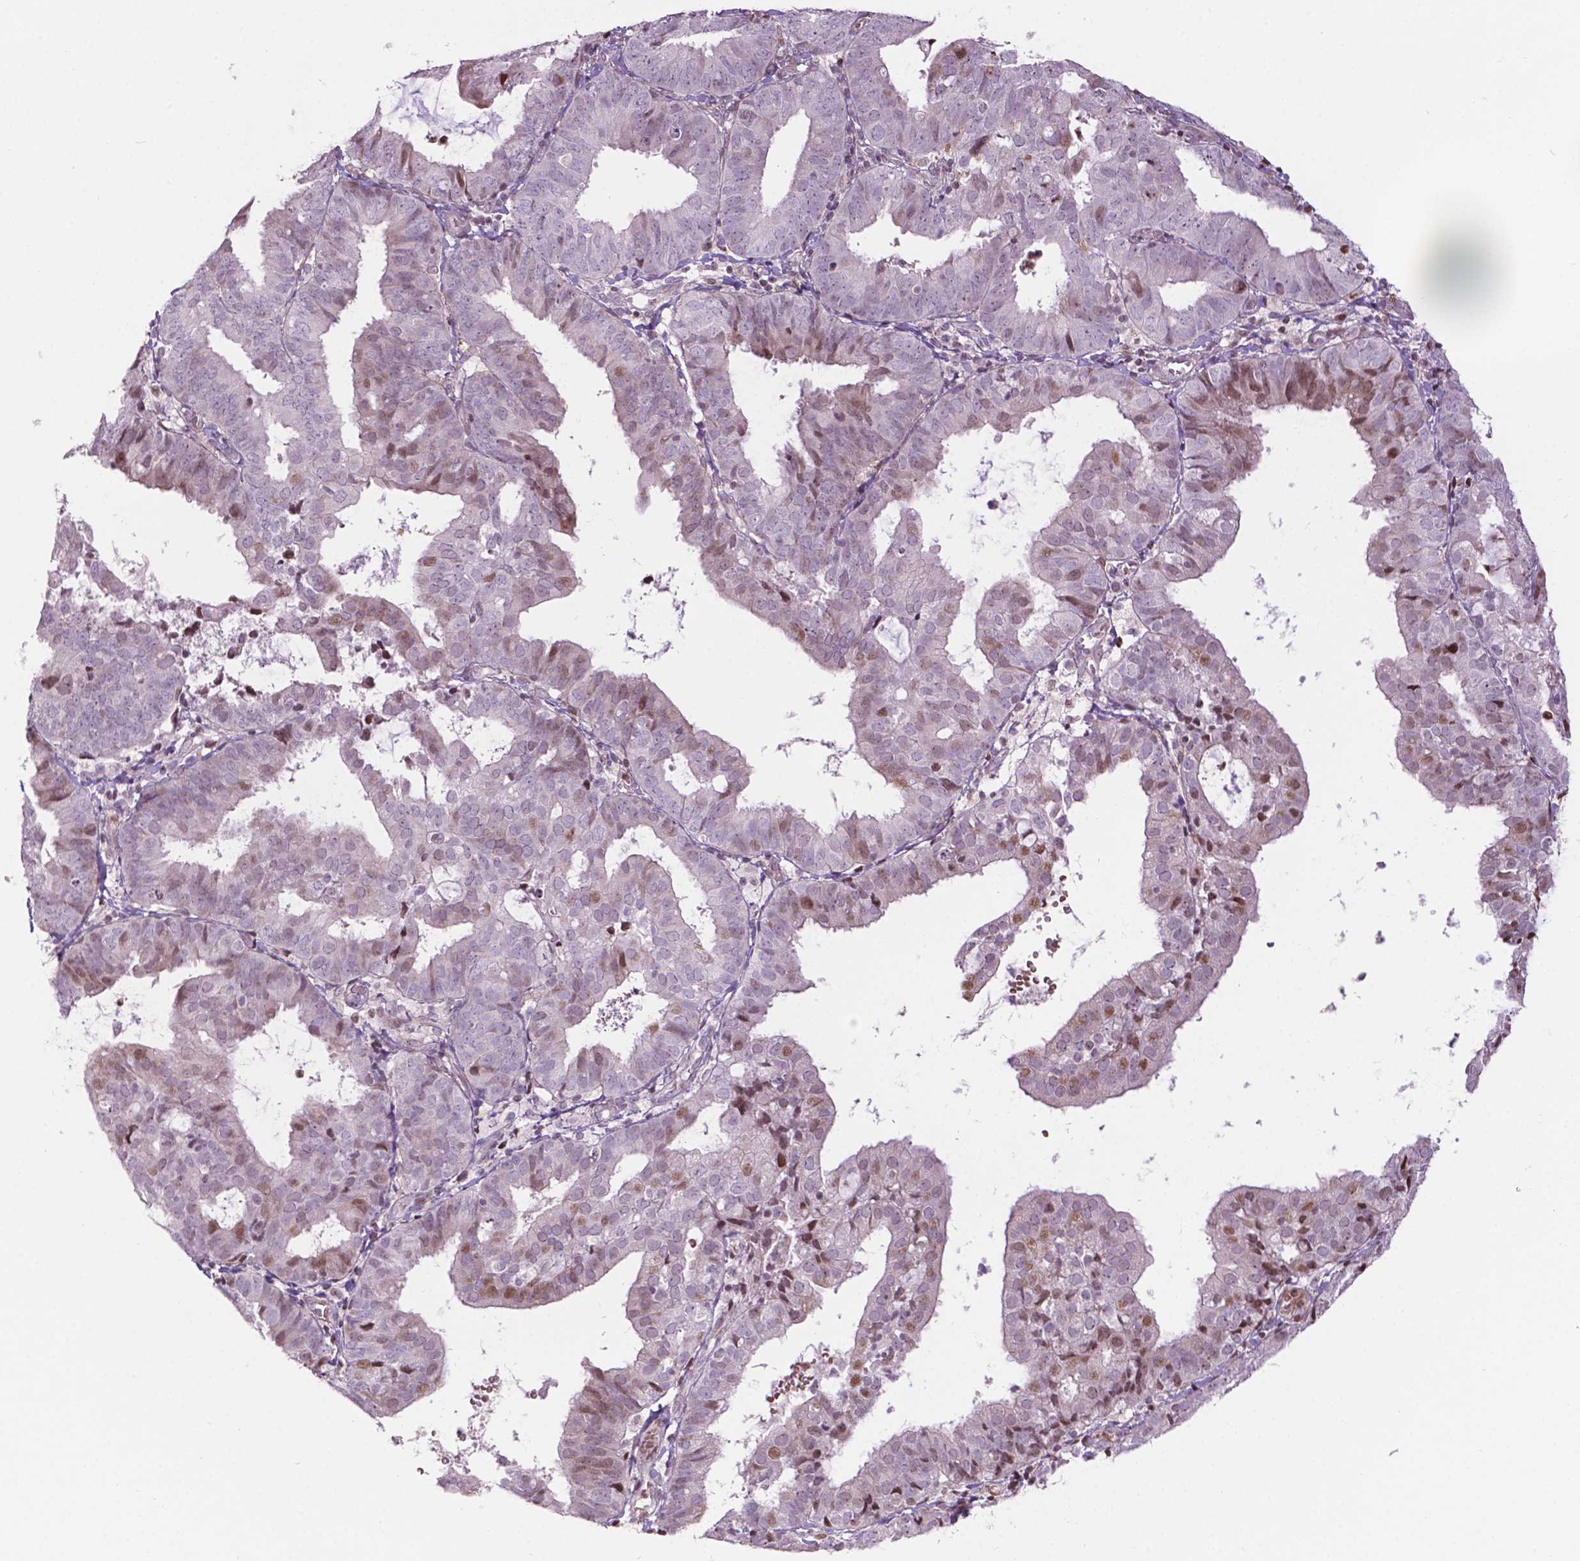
{"staining": {"intensity": "weak", "quantity": "<25%", "location": "nuclear"}, "tissue": "endometrial cancer", "cell_type": "Tumor cells", "image_type": "cancer", "snomed": [{"axis": "morphology", "description": "Adenocarcinoma, NOS"}, {"axis": "topography", "description": "Endometrium"}], "caption": "The histopathology image shows no staining of tumor cells in endometrial cancer (adenocarcinoma). Brightfield microscopy of immunohistochemistry (IHC) stained with DAB (brown) and hematoxylin (blue), captured at high magnification.", "gene": "PTPN18", "patient": {"sex": "female", "age": 80}}